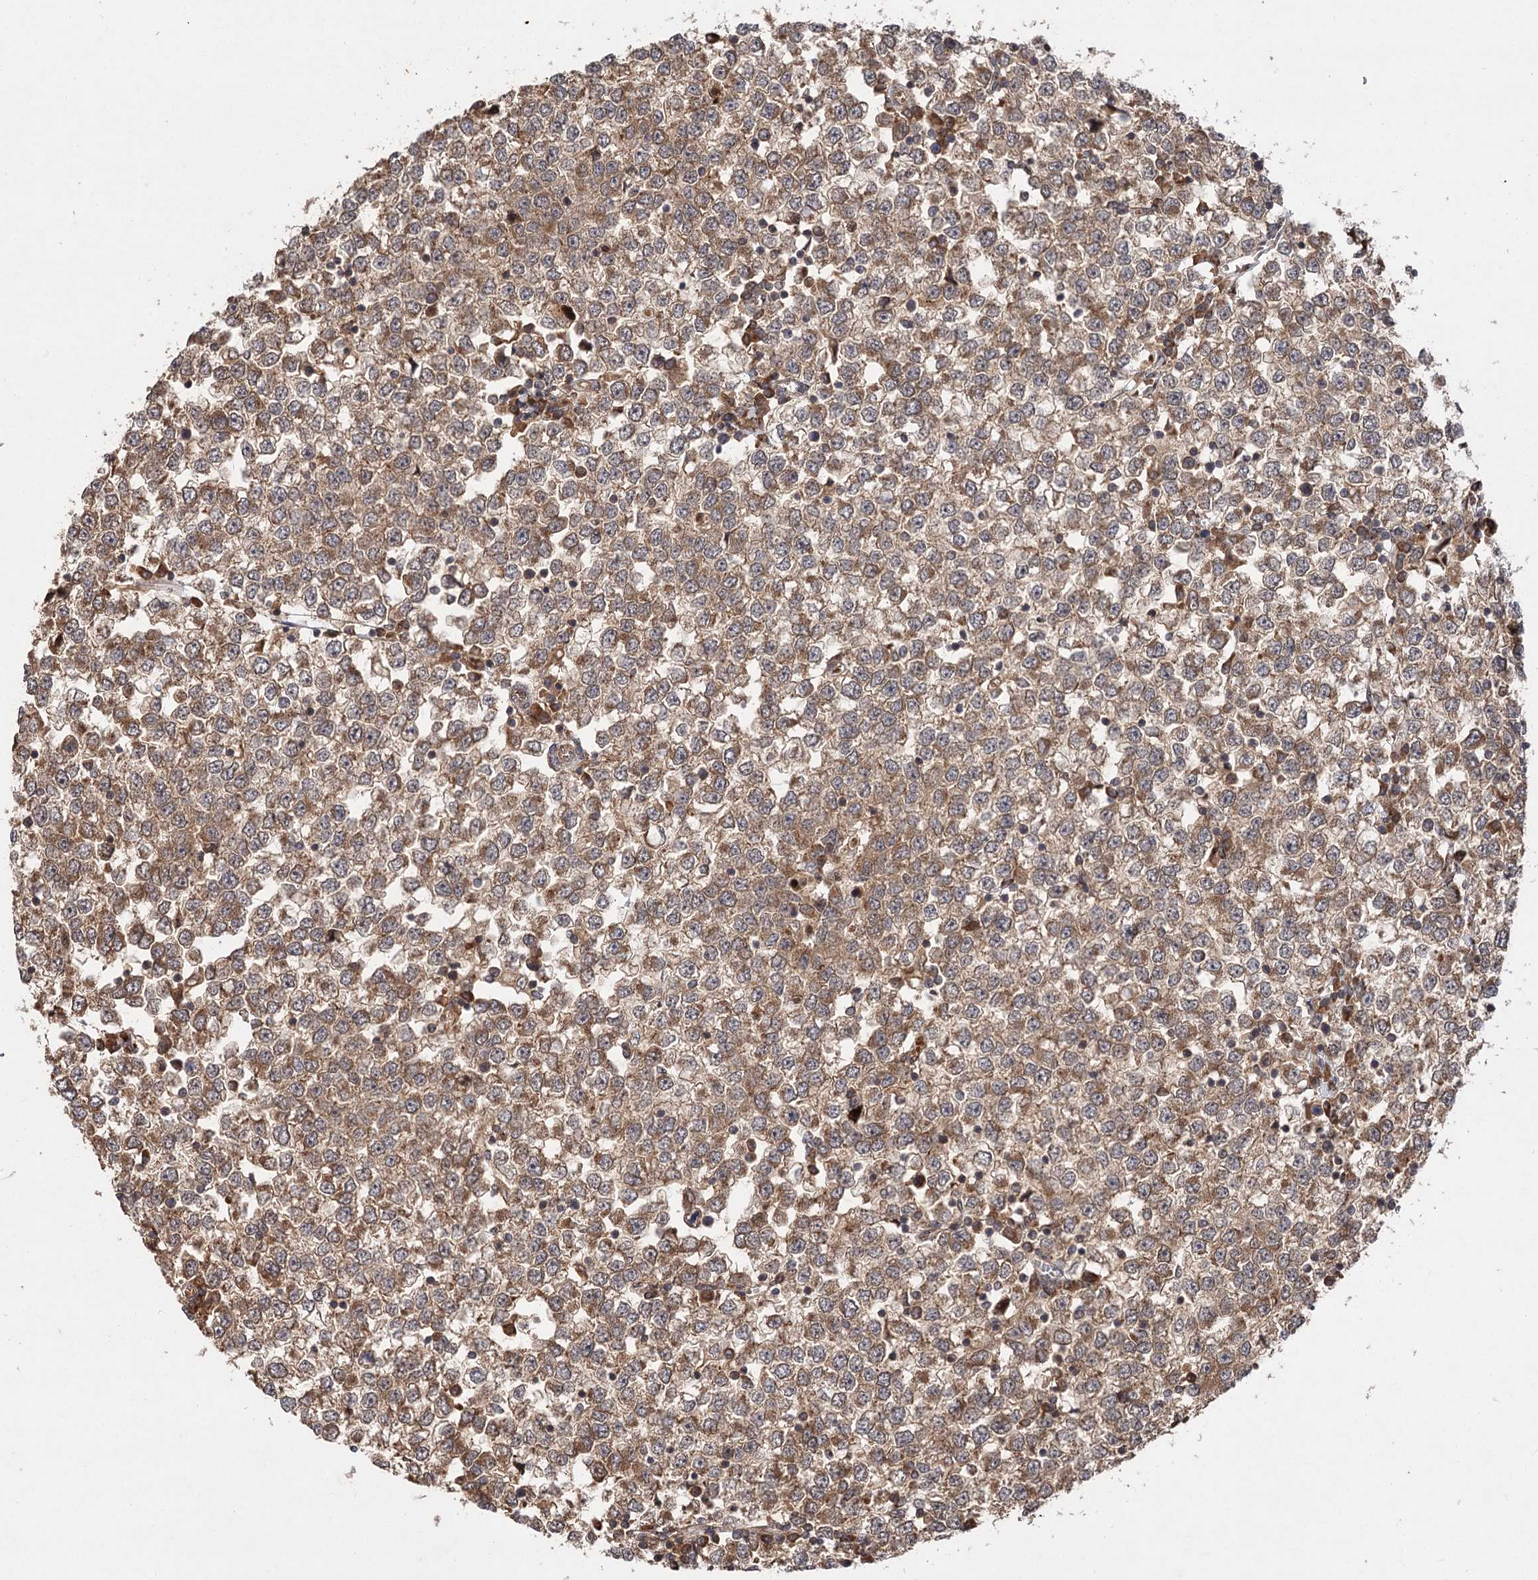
{"staining": {"intensity": "moderate", "quantity": ">75%", "location": "cytoplasmic/membranous"}, "tissue": "testis cancer", "cell_type": "Tumor cells", "image_type": "cancer", "snomed": [{"axis": "morphology", "description": "Seminoma, NOS"}, {"axis": "topography", "description": "Testis"}], "caption": "A micrograph of human testis cancer stained for a protein exhibits moderate cytoplasmic/membranous brown staining in tumor cells.", "gene": "FBXW8", "patient": {"sex": "male", "age": 65}}